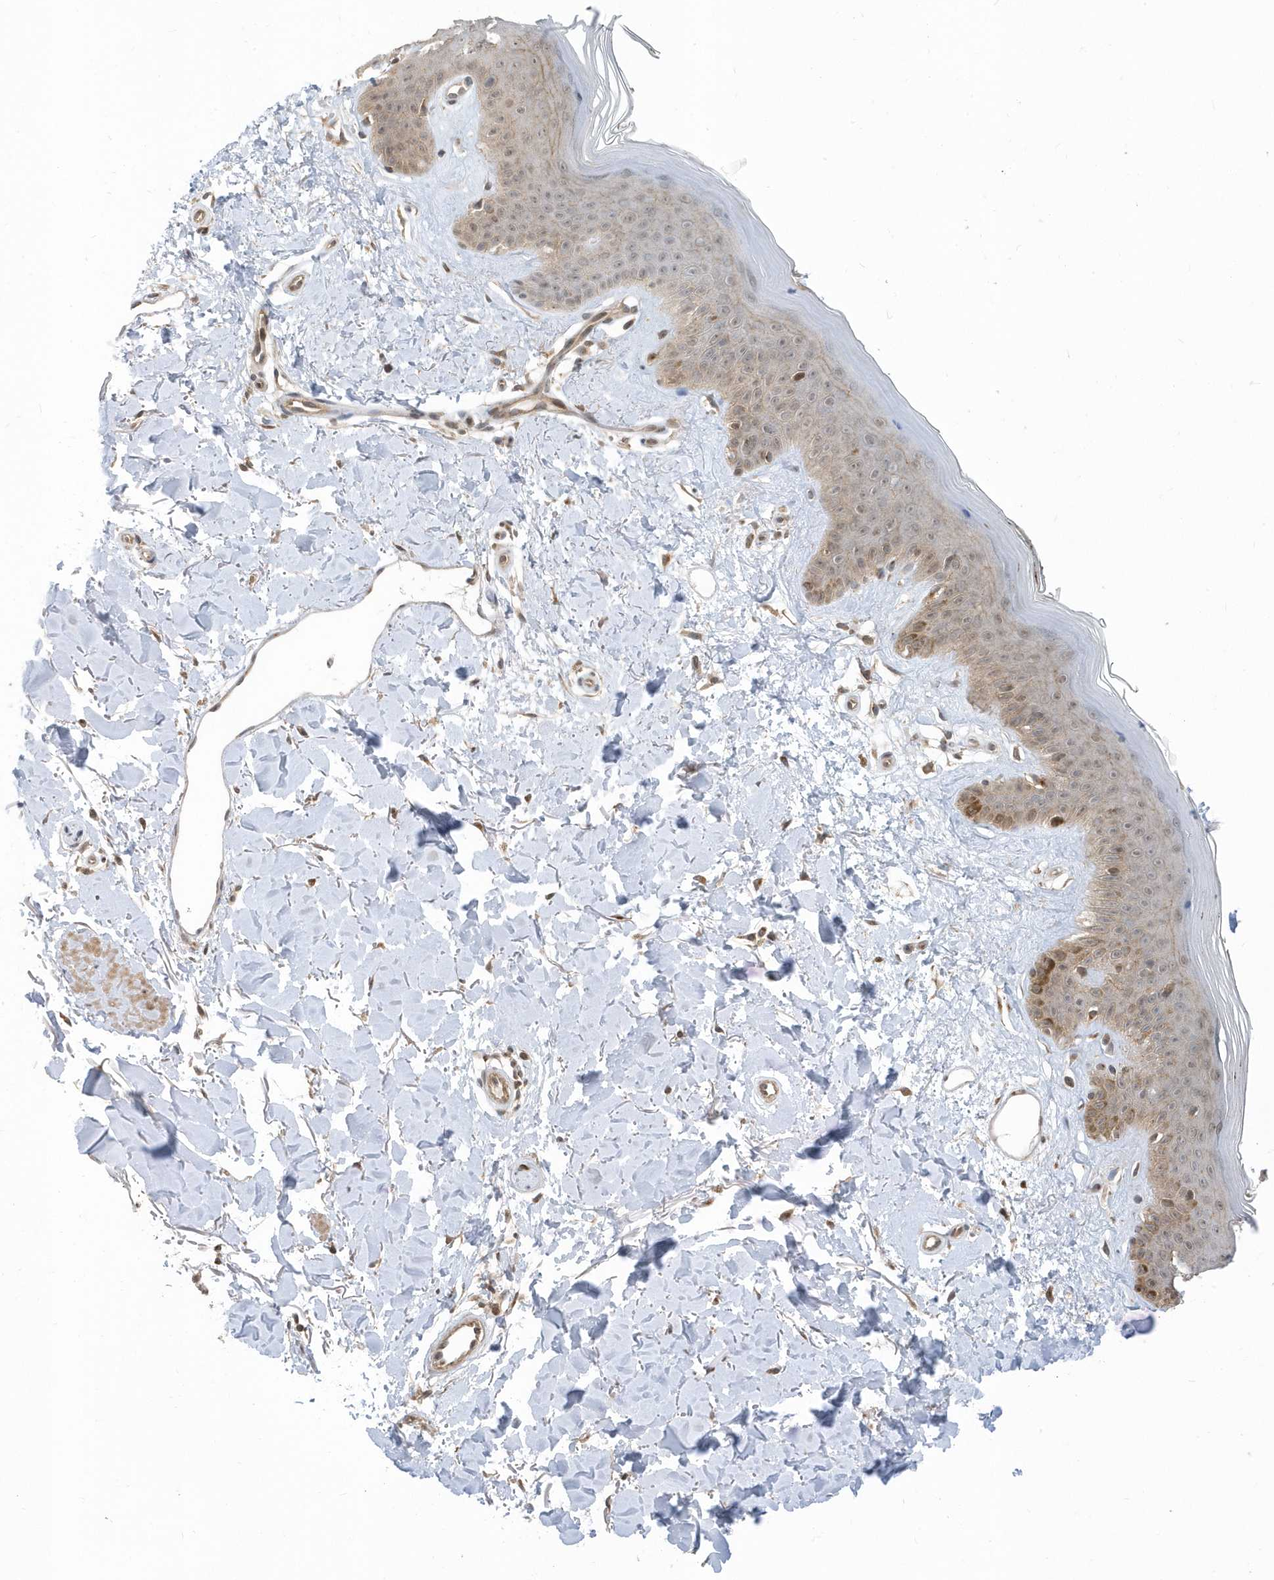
{"staining": {"intensity": "moderate", "quantity": "25%-75%", "location": "cytoplasmic/membranous"}, "tissue": "skin", "cell_type": "Fibroblasts", "image_type": "normal", "snomed": [{"axis": "morphology", "description": "Normal tissue, NOS"}, {"axis": "topography", "description": "Skin"}], "caption": "Brown immunohistochemical staining in benign skin exhibits moderate cytoplasmic/membranous positivity in about 25%-75% of fibroblasts. The protein of interest is shown in brown color, while the nuclei are stained blue.", "gene": "USP53", "patient": {"sex": "female", "age": 64}}